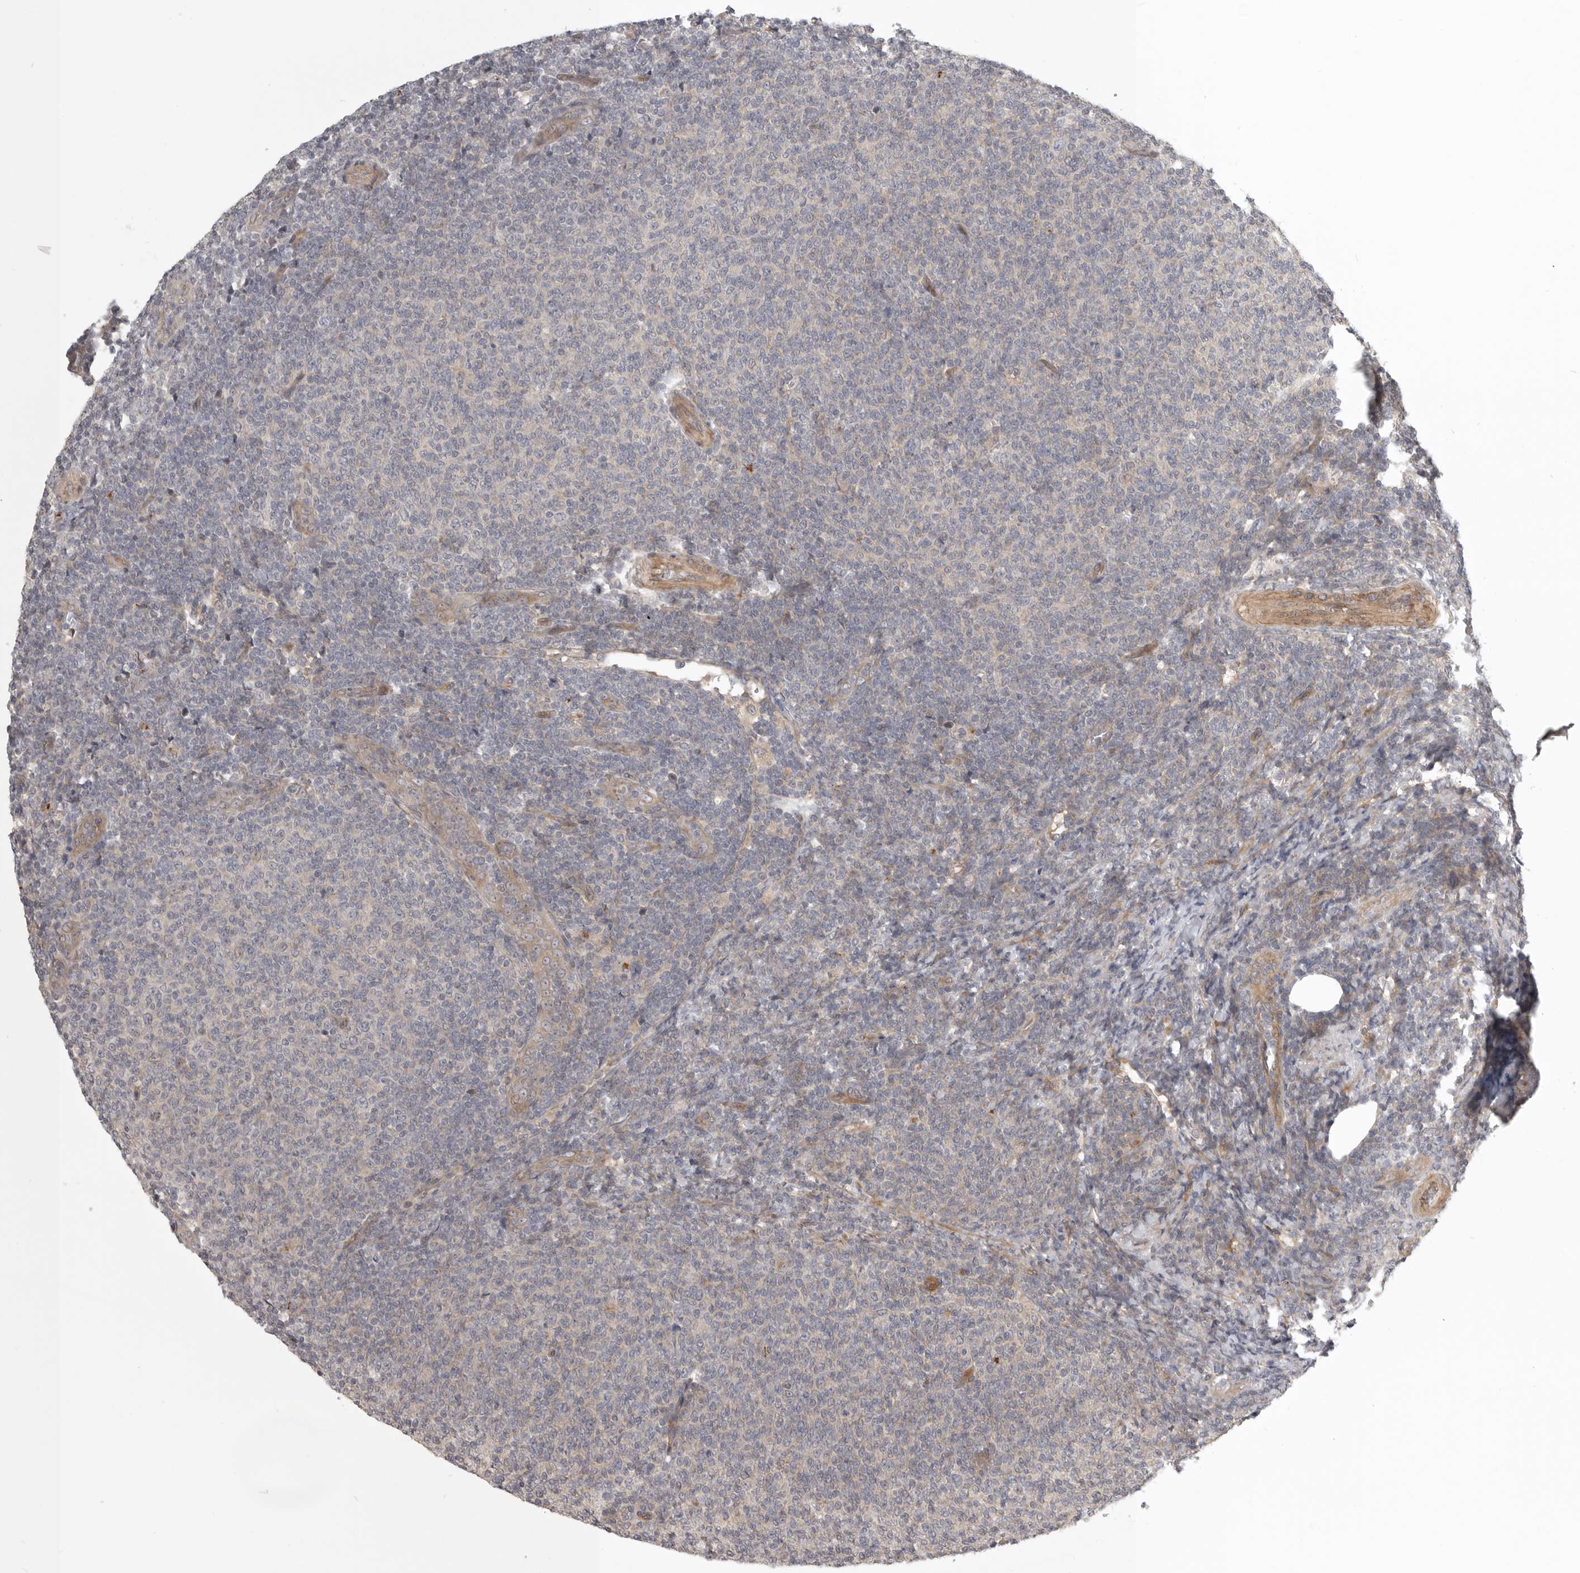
{"staining": {"intensity": "negative", "quantity": "none", "location": "none"}, "tissue": "lymphoma", "cell_type": "Tumor cells", "image_type": "cancer", "snomed": [{"axis": "morphology", "description": "Malignant lymphoma, non-Hodgkin's type, Low grade"}, {"axis": "topography", "description": "Lymph node"}], "caption": "This is an immunohistochemistry micrograph of human low-grade malignant lymphoma, non-Hodgkin's type. There is no staining in tumor cells.", "gene": "CUEDC1", "patient": {"sex": "male", "age": 66}}